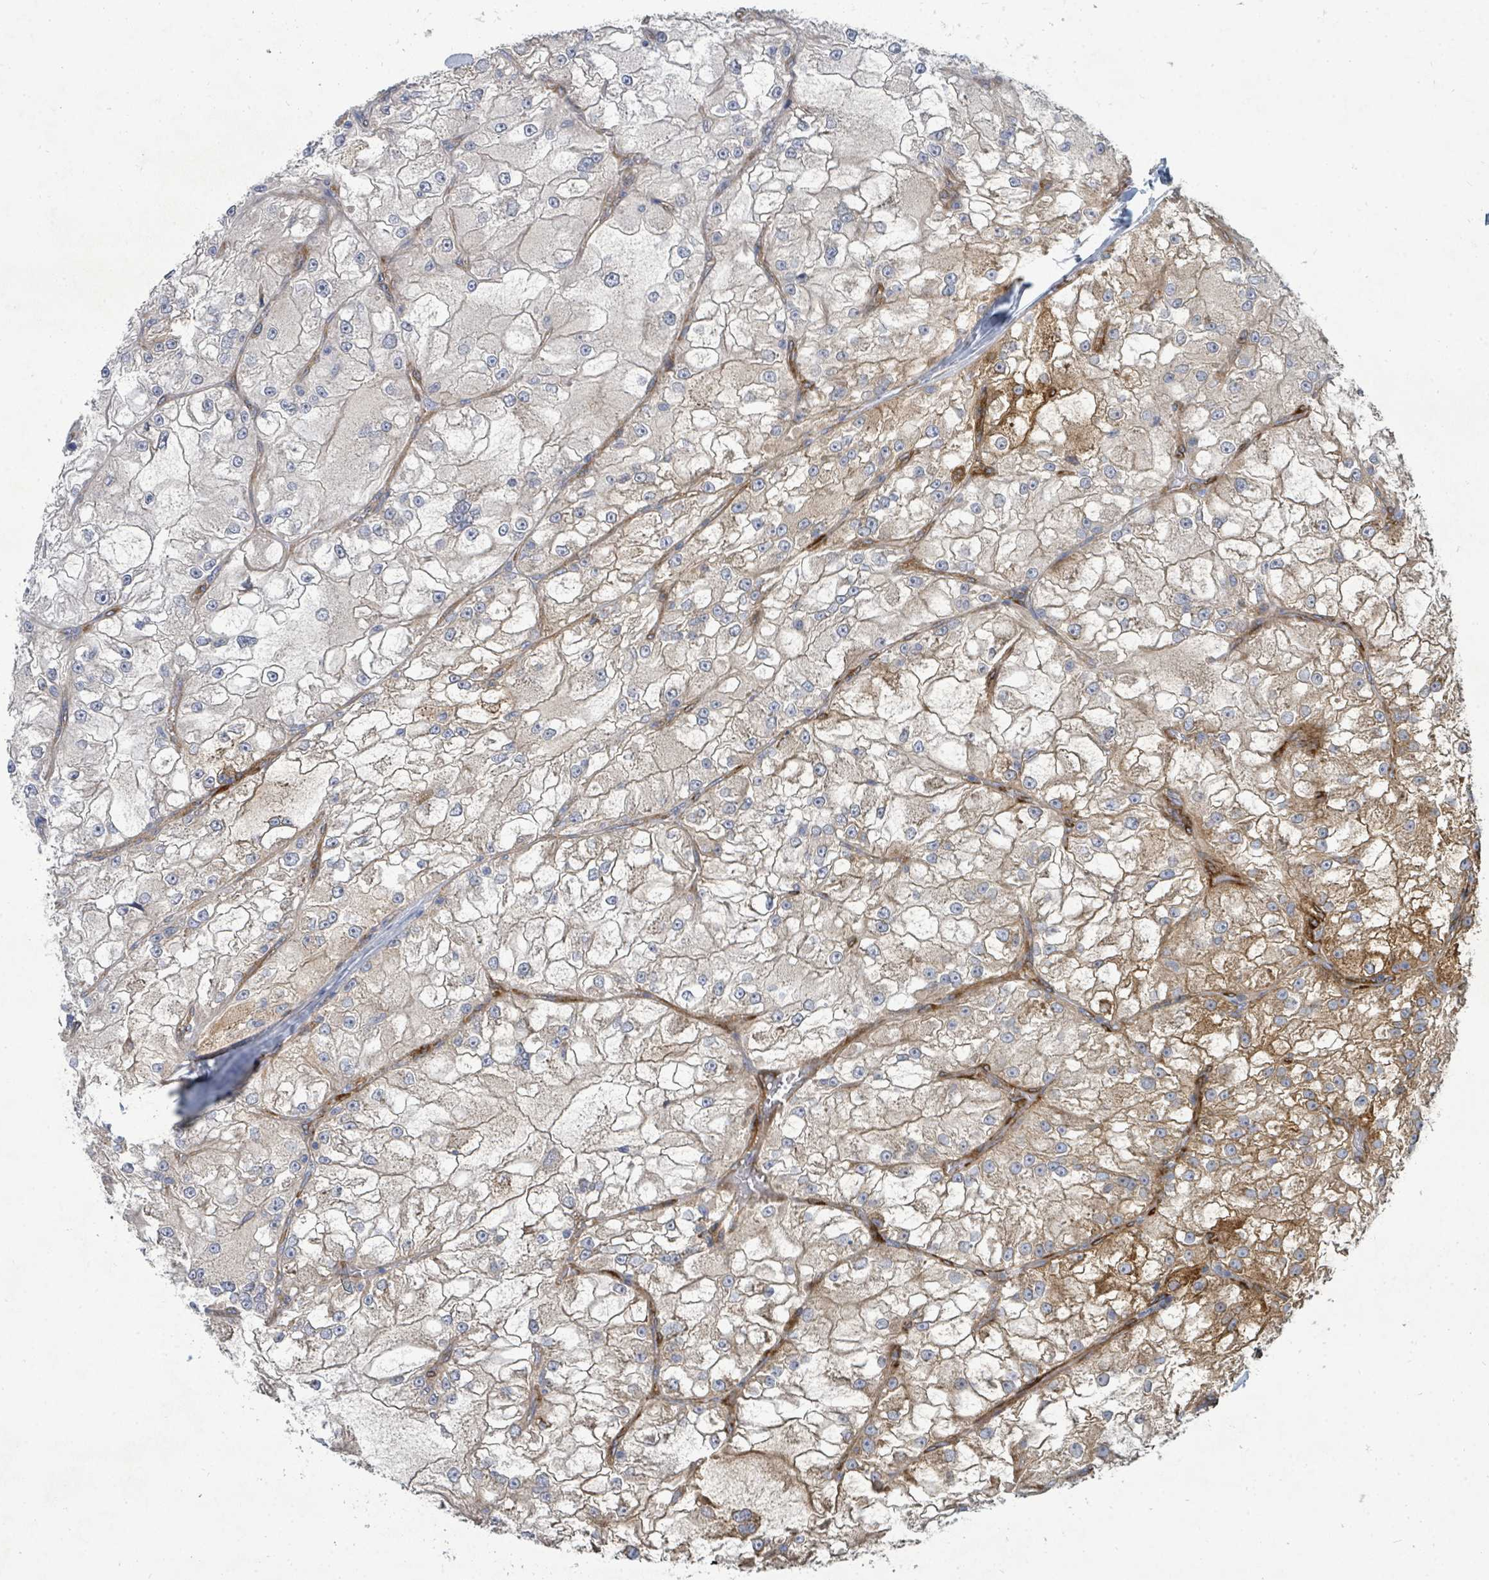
{"staining": {"intensity": "moderate", "quantity": "<25%", "location": "cytoplasmic/membranous"}, "tissue": "renal cancer", "cell_type": "Tumor cells", "image_type": "cancer", "snomed": [{"axis": "morphology", "description": "Adenocarcinoma, NOS"}, {"axis": "topography", "description": "Kidney"}], "caption": "This photomicrograph demonstrates IHC staining of human renal adenocarcinoma, with low moderate cytoplasmic/membranous expression in about <25% of tumor cells.", "gene": "IFIT1", "patient": {"sex": "female", "age": 72}}